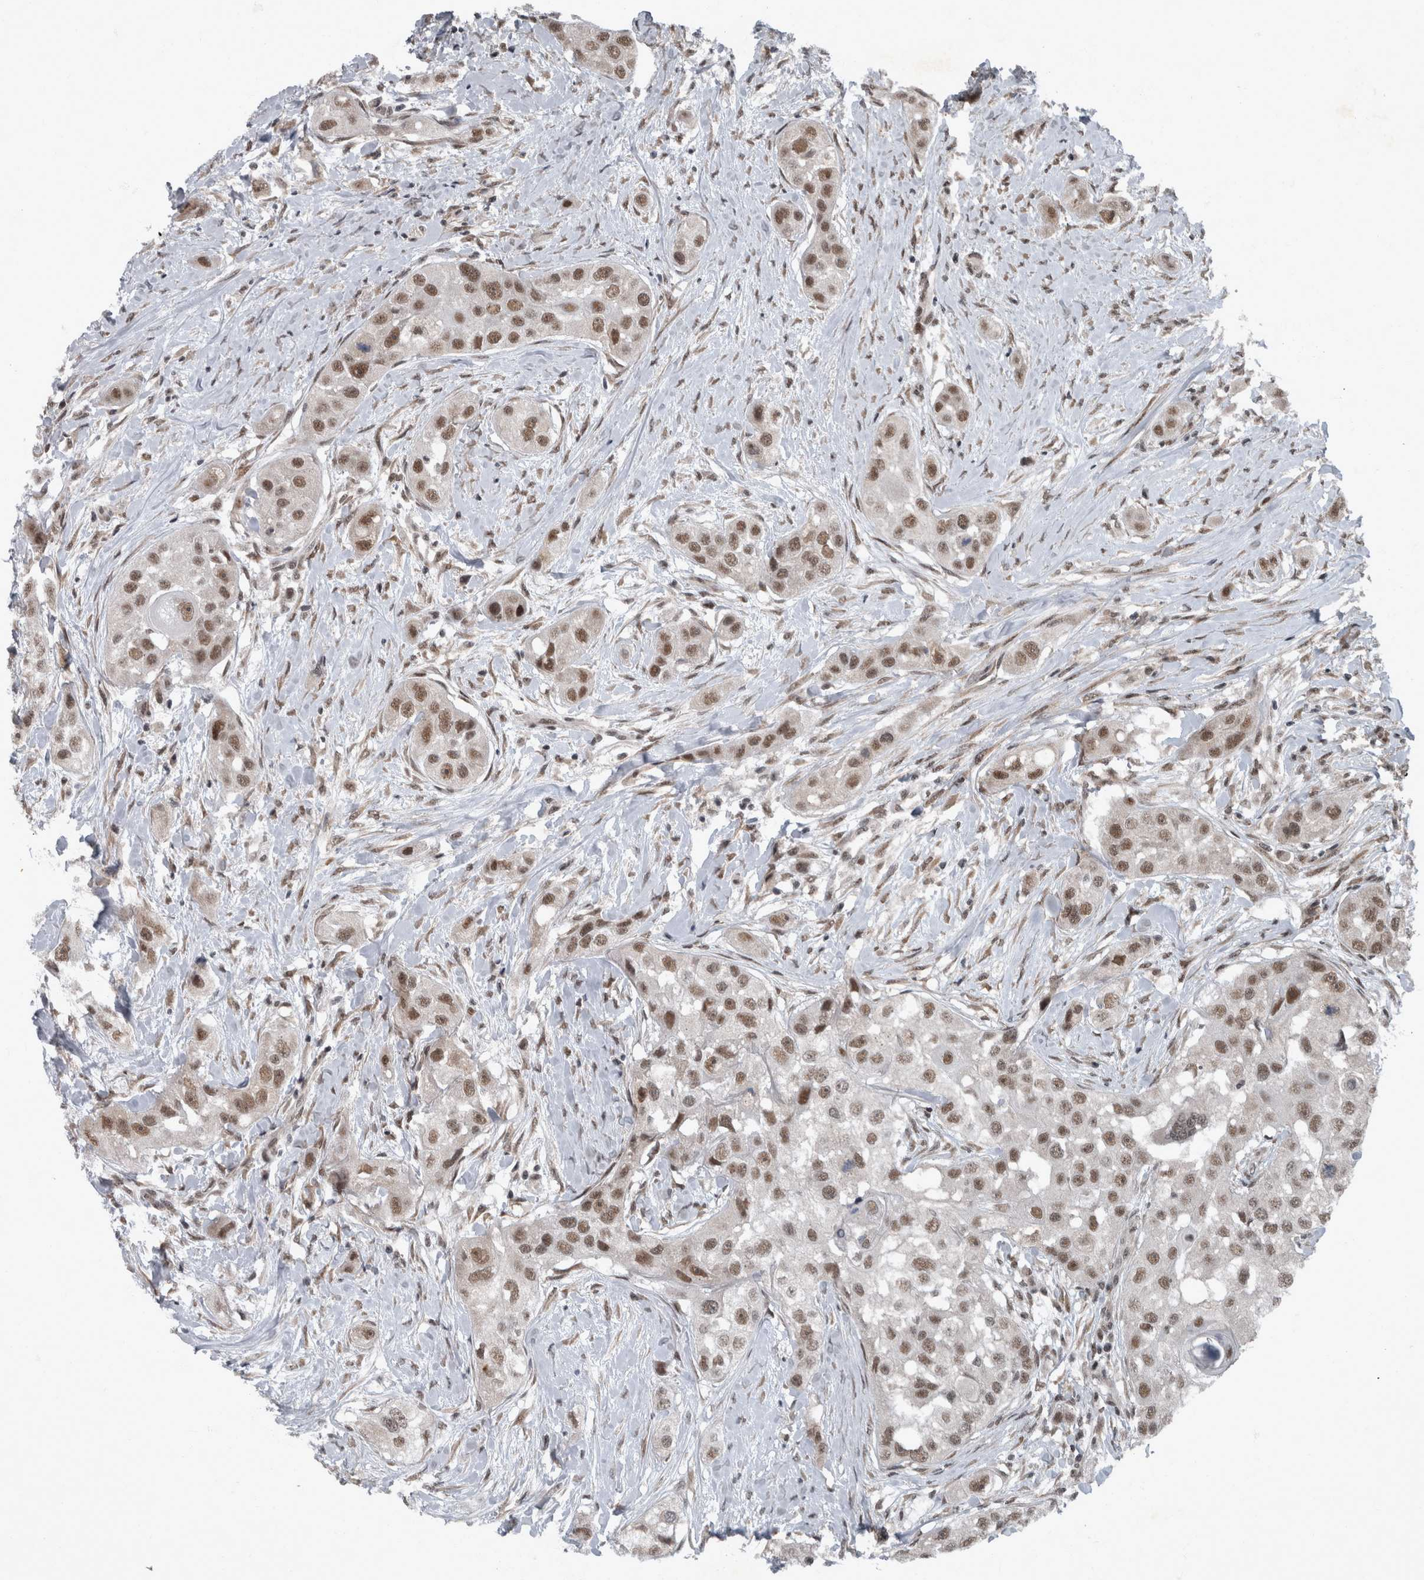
{"staining": {"intensity": "moderate", "quantity": ">75%", "location": "nuclear"}, "tissue": "head and neck cancer", "cell_type": "Tumor cells", "image_type": "cancer", "snomed": [{"axis": "morphology", "description": "Normal tissue, NOS"}, {"axis": "morphology", "description": "Squamous cell carcinoma, NOS"}, {"axis": "topography", "description": "Skeletal muscle"}, {"axis": "topography", "description": "Head-Neck"}], "caption": "An image of head and neck cancer stained for a protein reveals moderate nuclear brown staining in tumor cells.", "gene": "WDR33", "patient": {"sex": "male", "age": 51}}